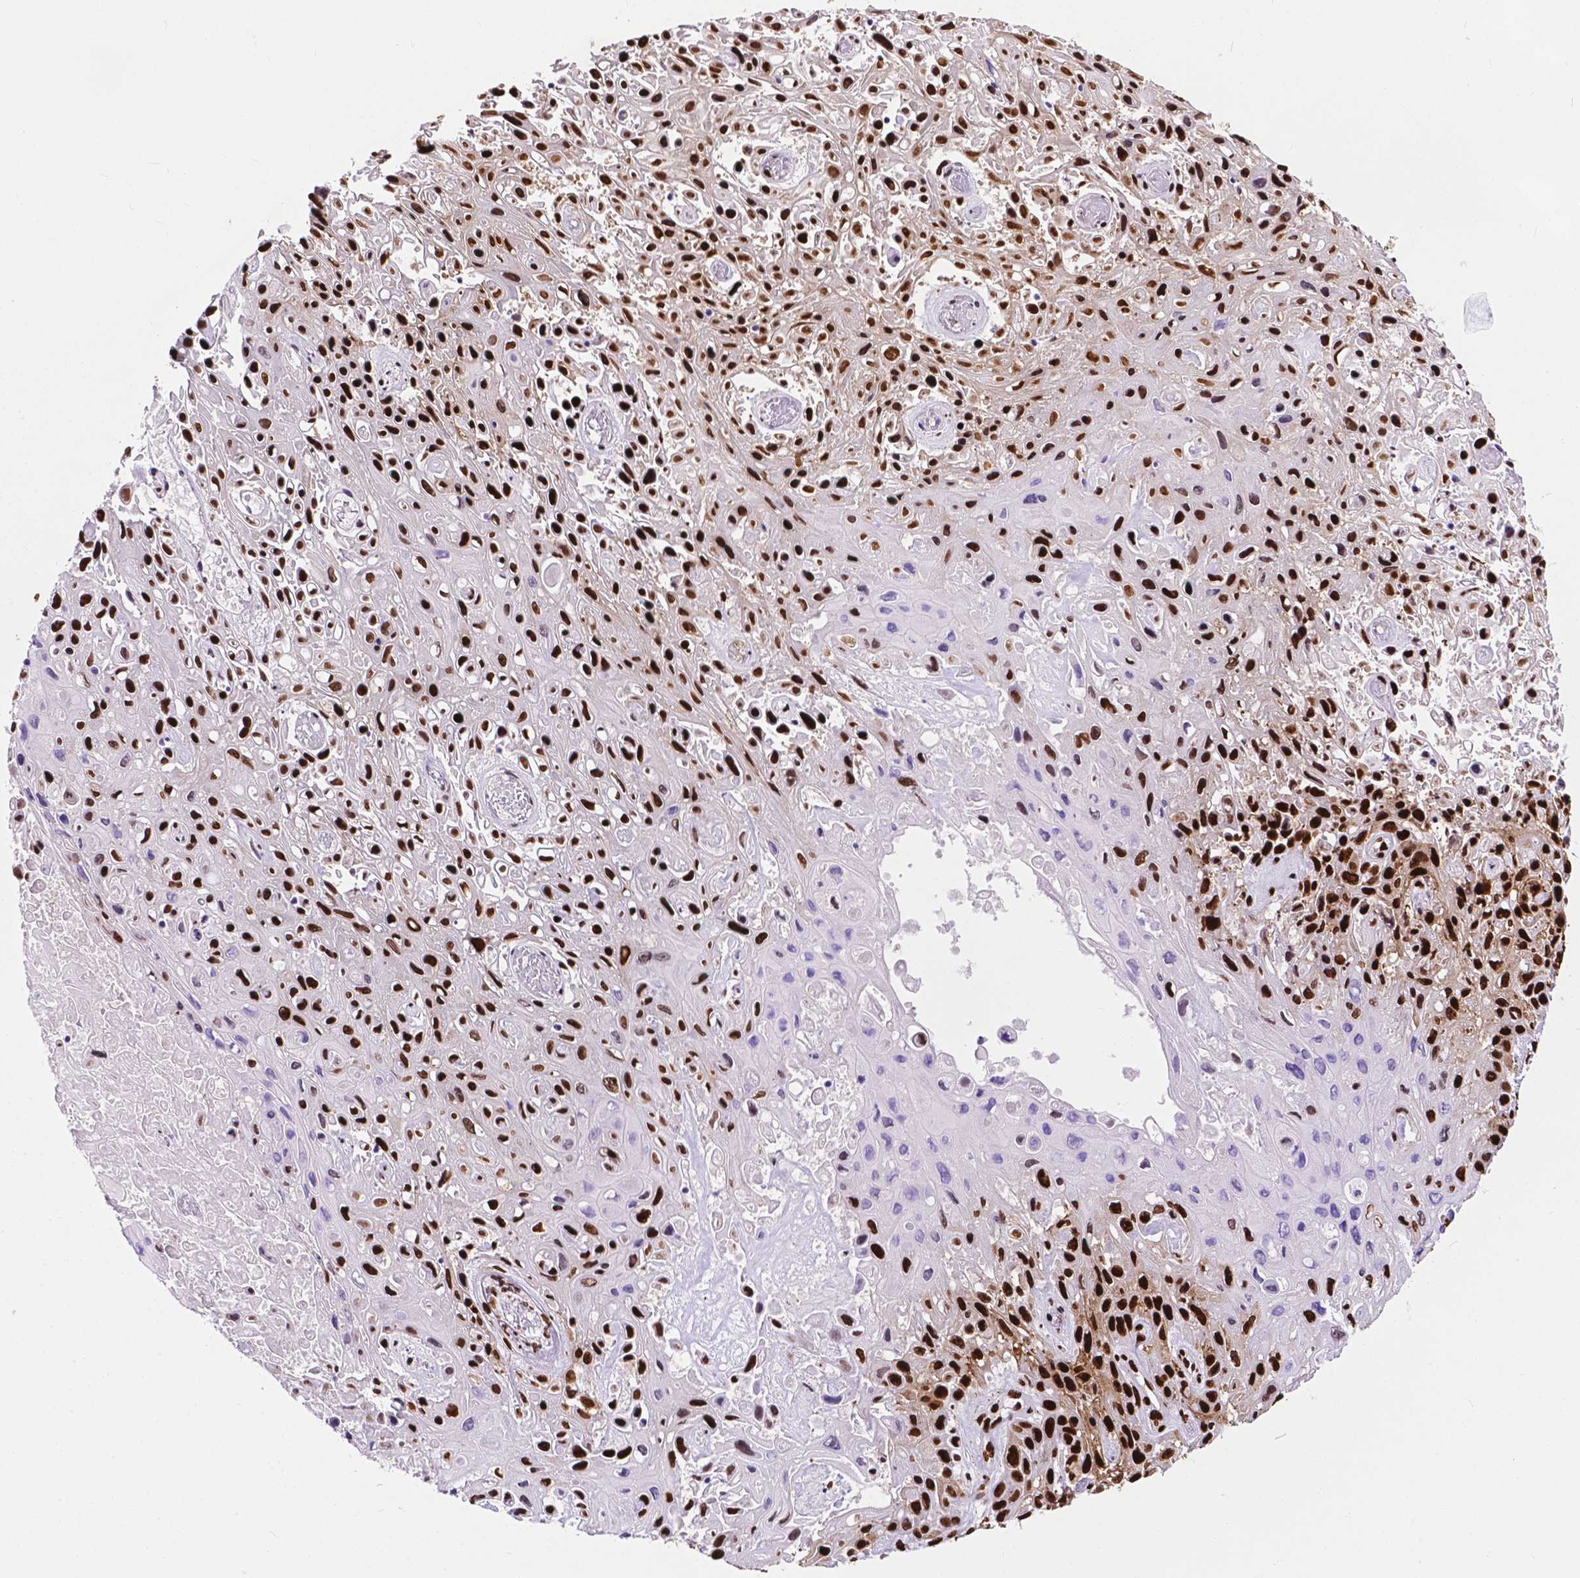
{"staining": {"intensity": "strong", "quantity": ">75%", "location": "nuclear"}, "tissue": "skin cancer", "cell_type": "Tumor cells", "image_type": "cancer", "snomed": [{"axis": "morphology", "description": "Squamous cell carcinoma, NOS"}, {"axis": "topography", "description": "Skin"}], "caption": "A histopathology image of squamous cell carcinoma (skin) stained for a protein reveals strong nuclear brown staining in tumor cells.", "gene": "SMIM5", "patient": {"sex": "male", "age": 82}}